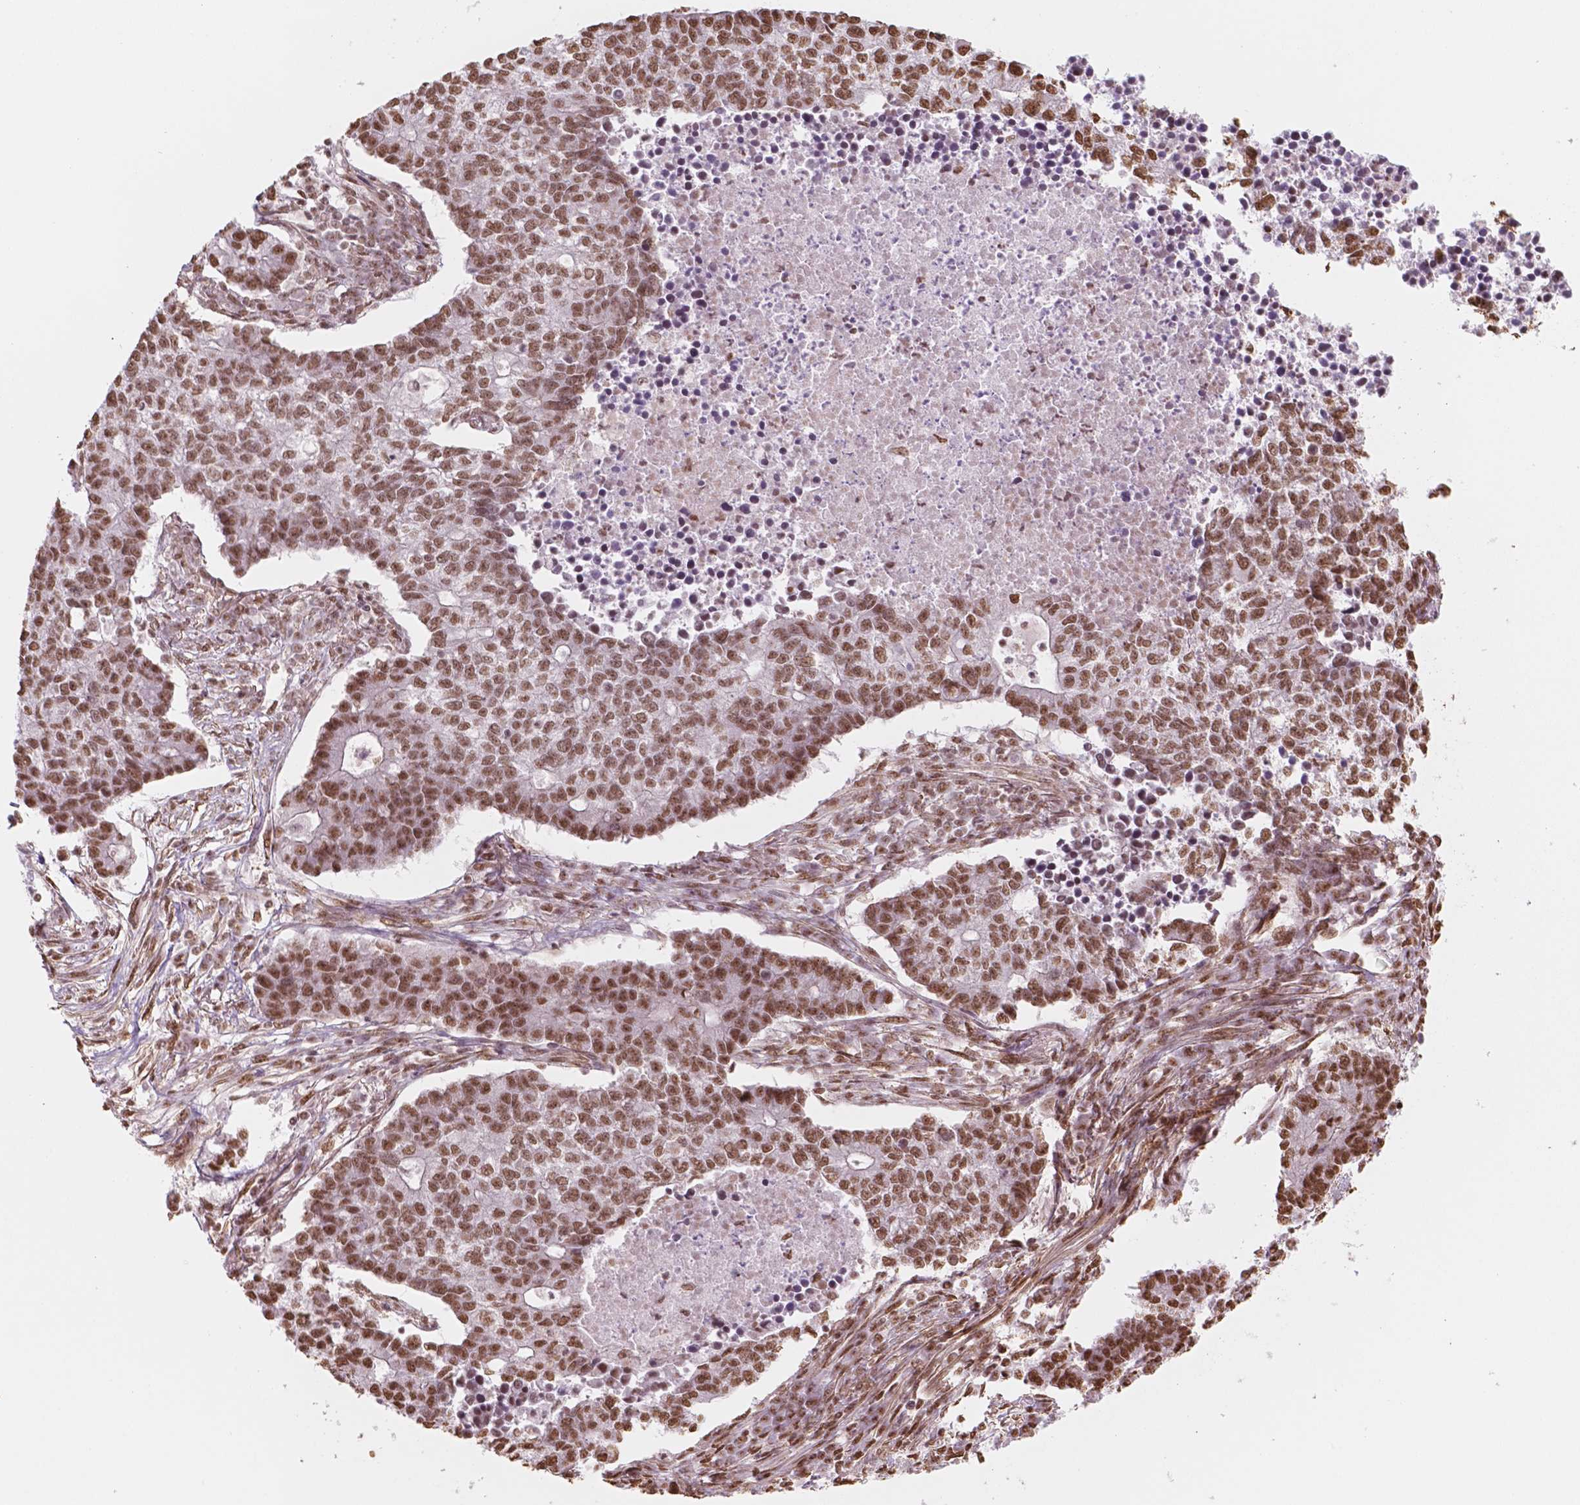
{"staining": {"intensity": "moderate", "quantity": ">75%", "location": "nuclear"}, "tissue": "lung cancer", "cell_type": "Tumor cells", "image_type": "cancer", "snomed": [{"axis": "morphology", "description": "Adenocarcinoma, NOS"}, {"axis": "topography", "description": "Lung"}], "caption": "Moderate nuclear staining for a protein is present in about >75% of tumor cells of lung cancer (adenocarcinoma) using immunohistochemistry.", "gene": "GTF3C5", "patient": {"sex": "male", "age": 57}}